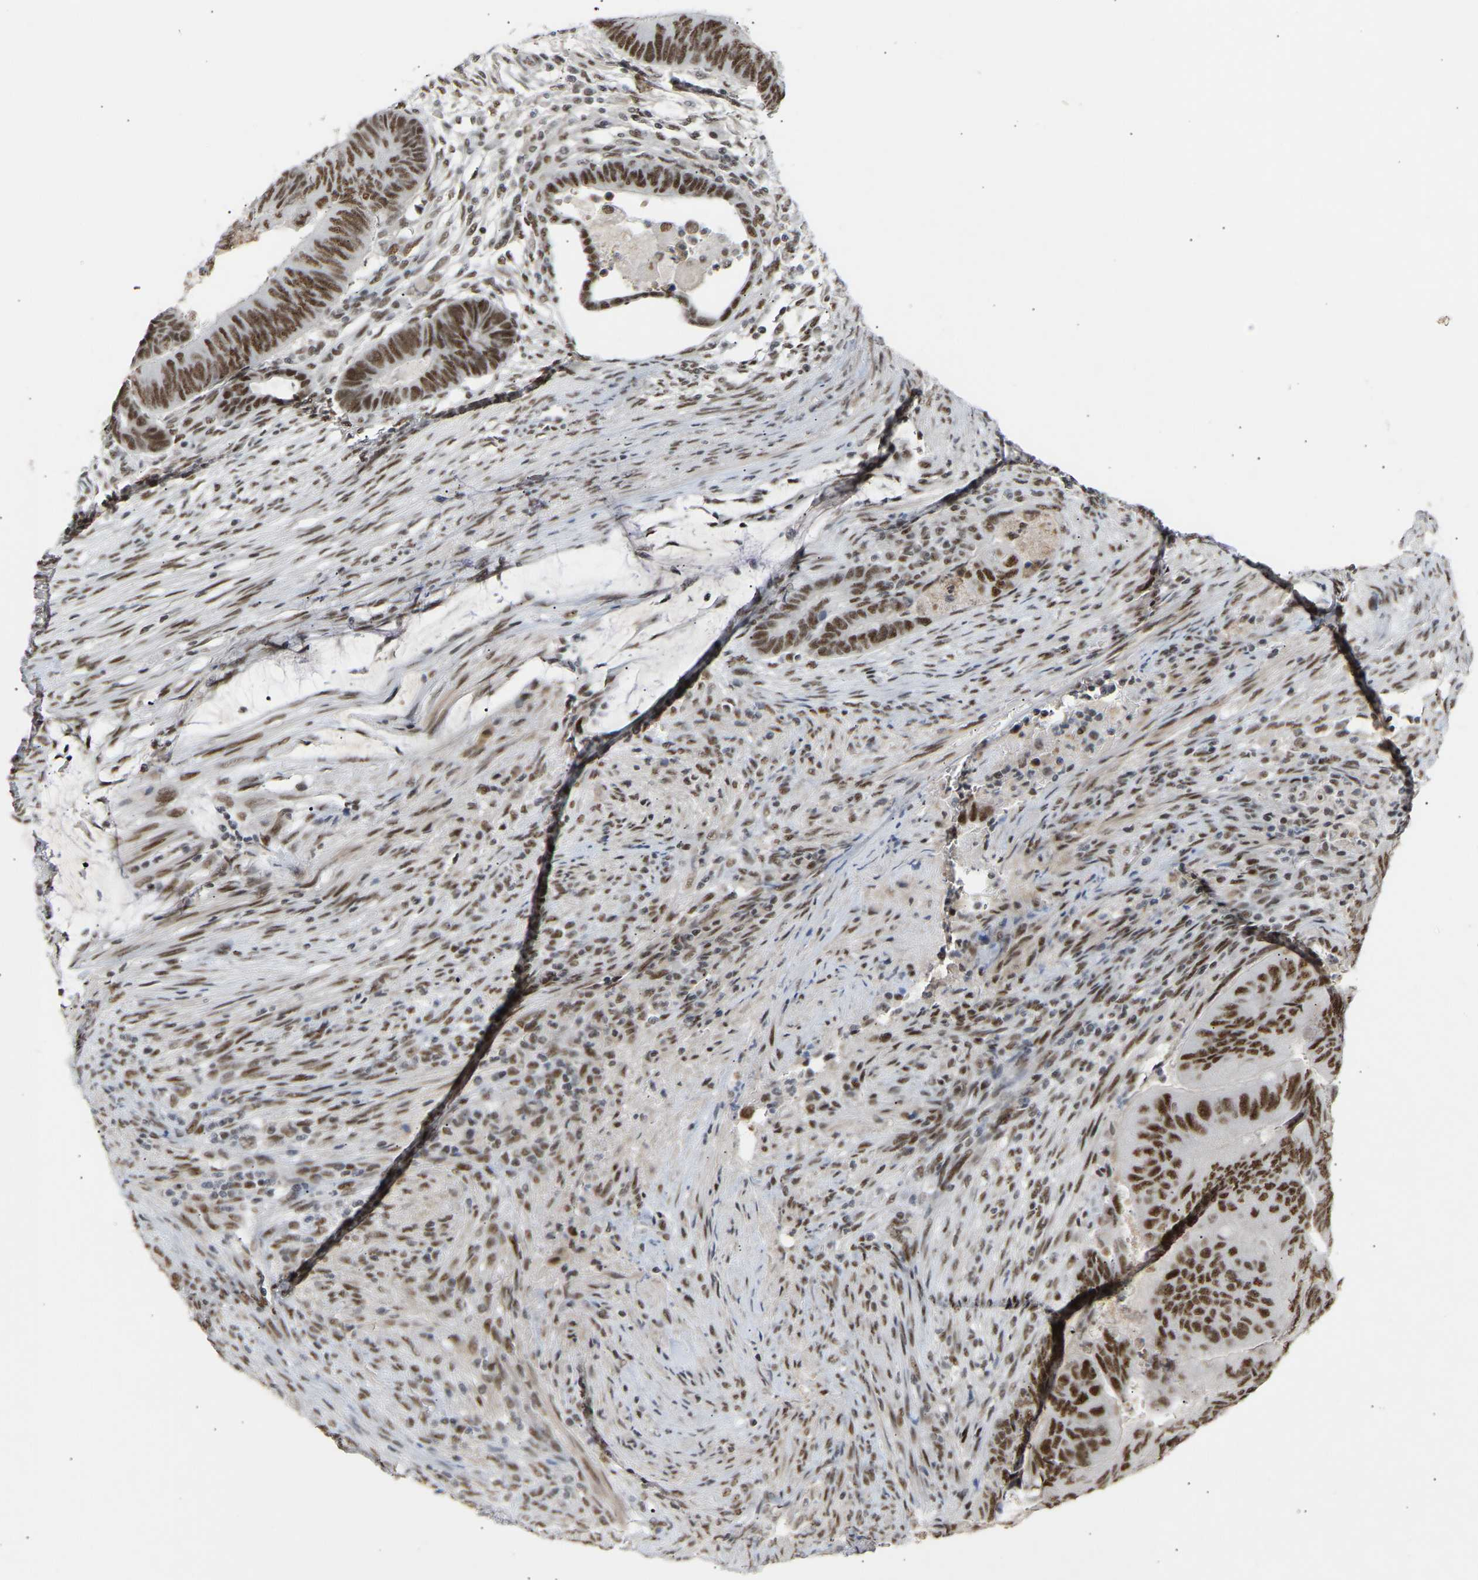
{"staining": {"intensity": "strong", "quantity": ">75%", "location": "nuclear"}, "tissue": "colorectal cancer", "cell_type": "Tumor cells", "image_type": "cancer", "snomed": [{"axis": "morphology", "description": "Normal tissue, NOS"}, {"axis": "morphology", "description": "Adenocarcinoma, NOS"}, {"axis": "topography", "description": "Rectum"}, {"axis": "topography", "description": "Peripheral nerve tissue"}], "caption": "Colorectal cancer stained for a protein exhibits strong nuclear positivity in tumor cells.", "gene": "NELFB", "patient": {"sex": "male", "age": 92}}